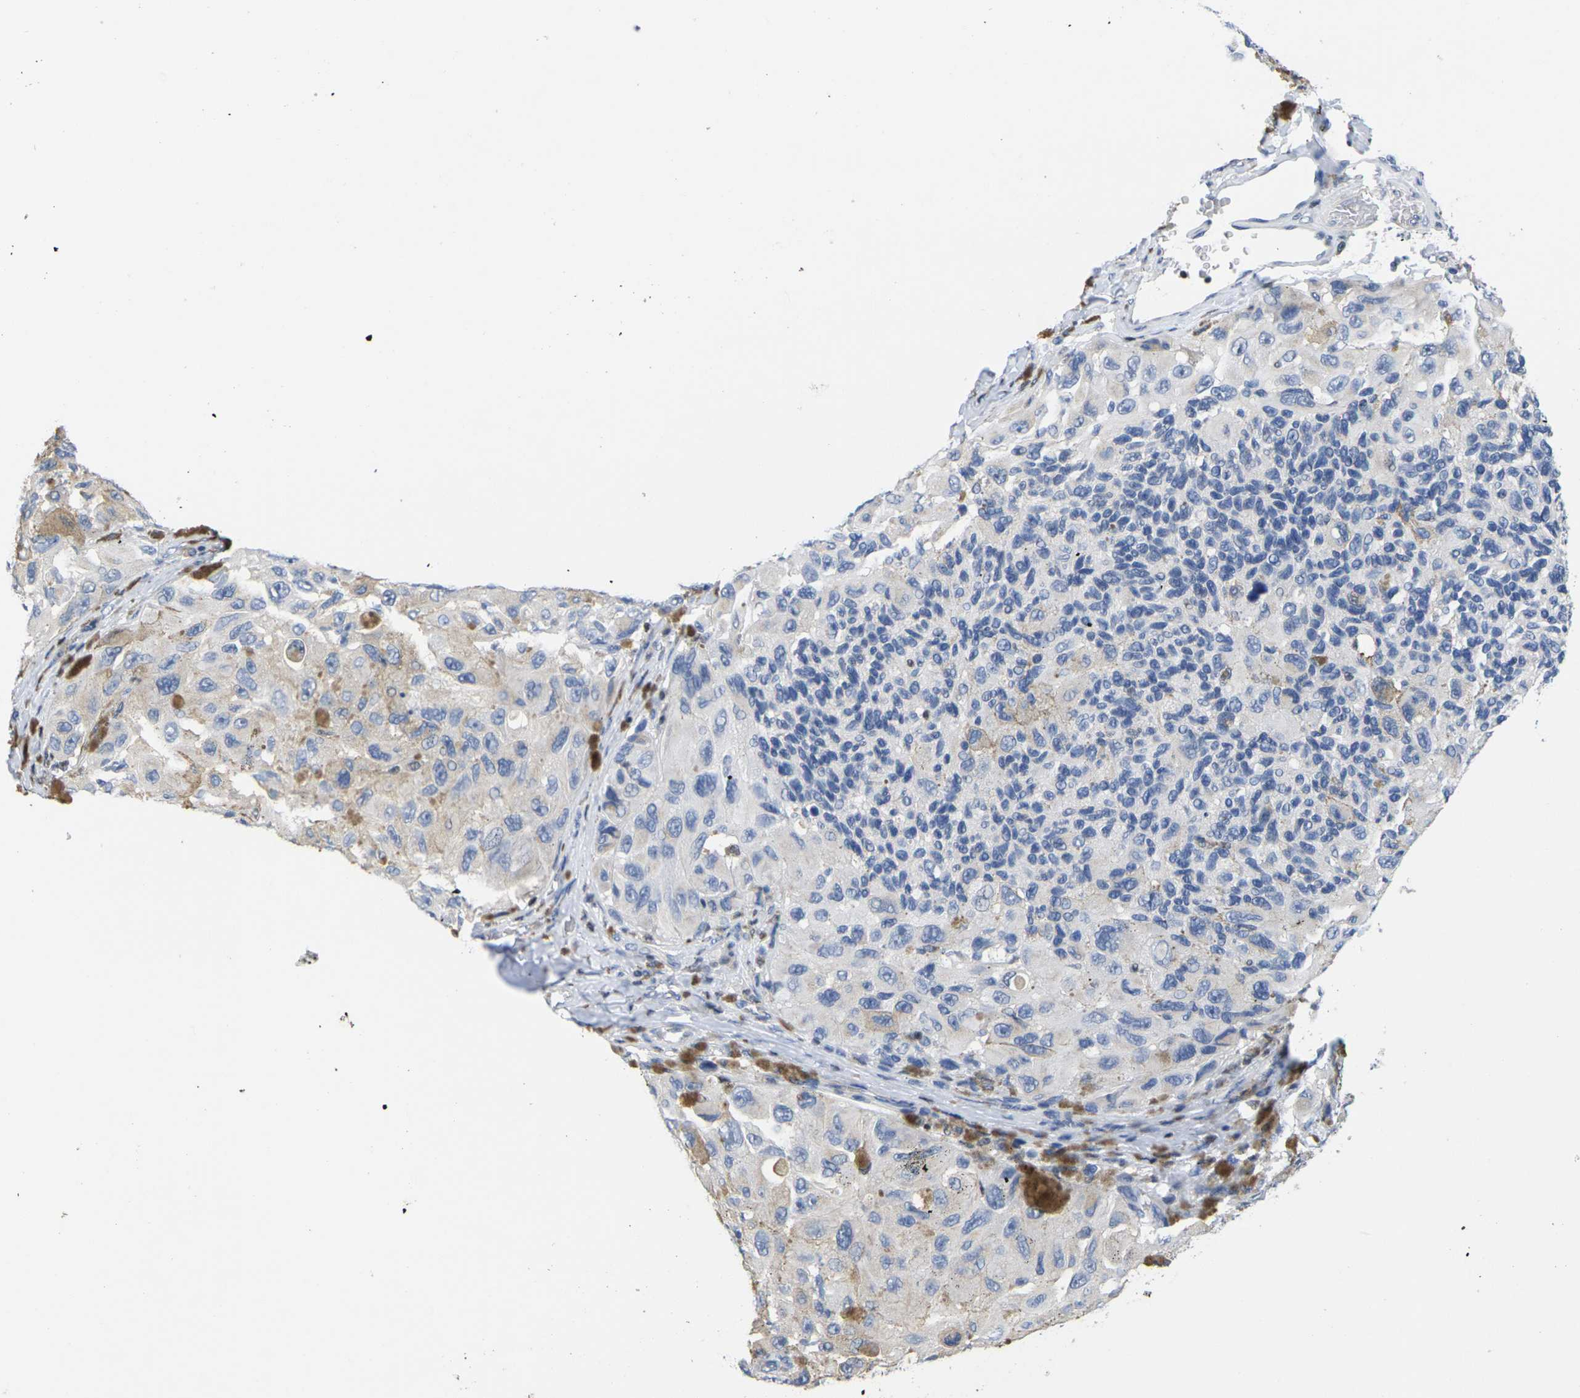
{"staining": {"intensity": "weak", "quantity": "<25%", "location": "cytoplasmic/membranous"}, "tissue": "melanoma", "cell_type": "Tumor cells", "image_type": "cancer", "snomed": [{"axis": "morphology", "description": "Malignant melanoma, NOS"}, {"axis": "topography", "description": "Skin"}], "caption": "This is a image of immunohistochemistry (IHC) staining of melanoma, which shows no staining in tumor cells. (Brightfield microscopy of DAB immunohistochemistry at high magnification).", "gene": "IKZF1", "patient": {"sex": "female", "age": 73}}